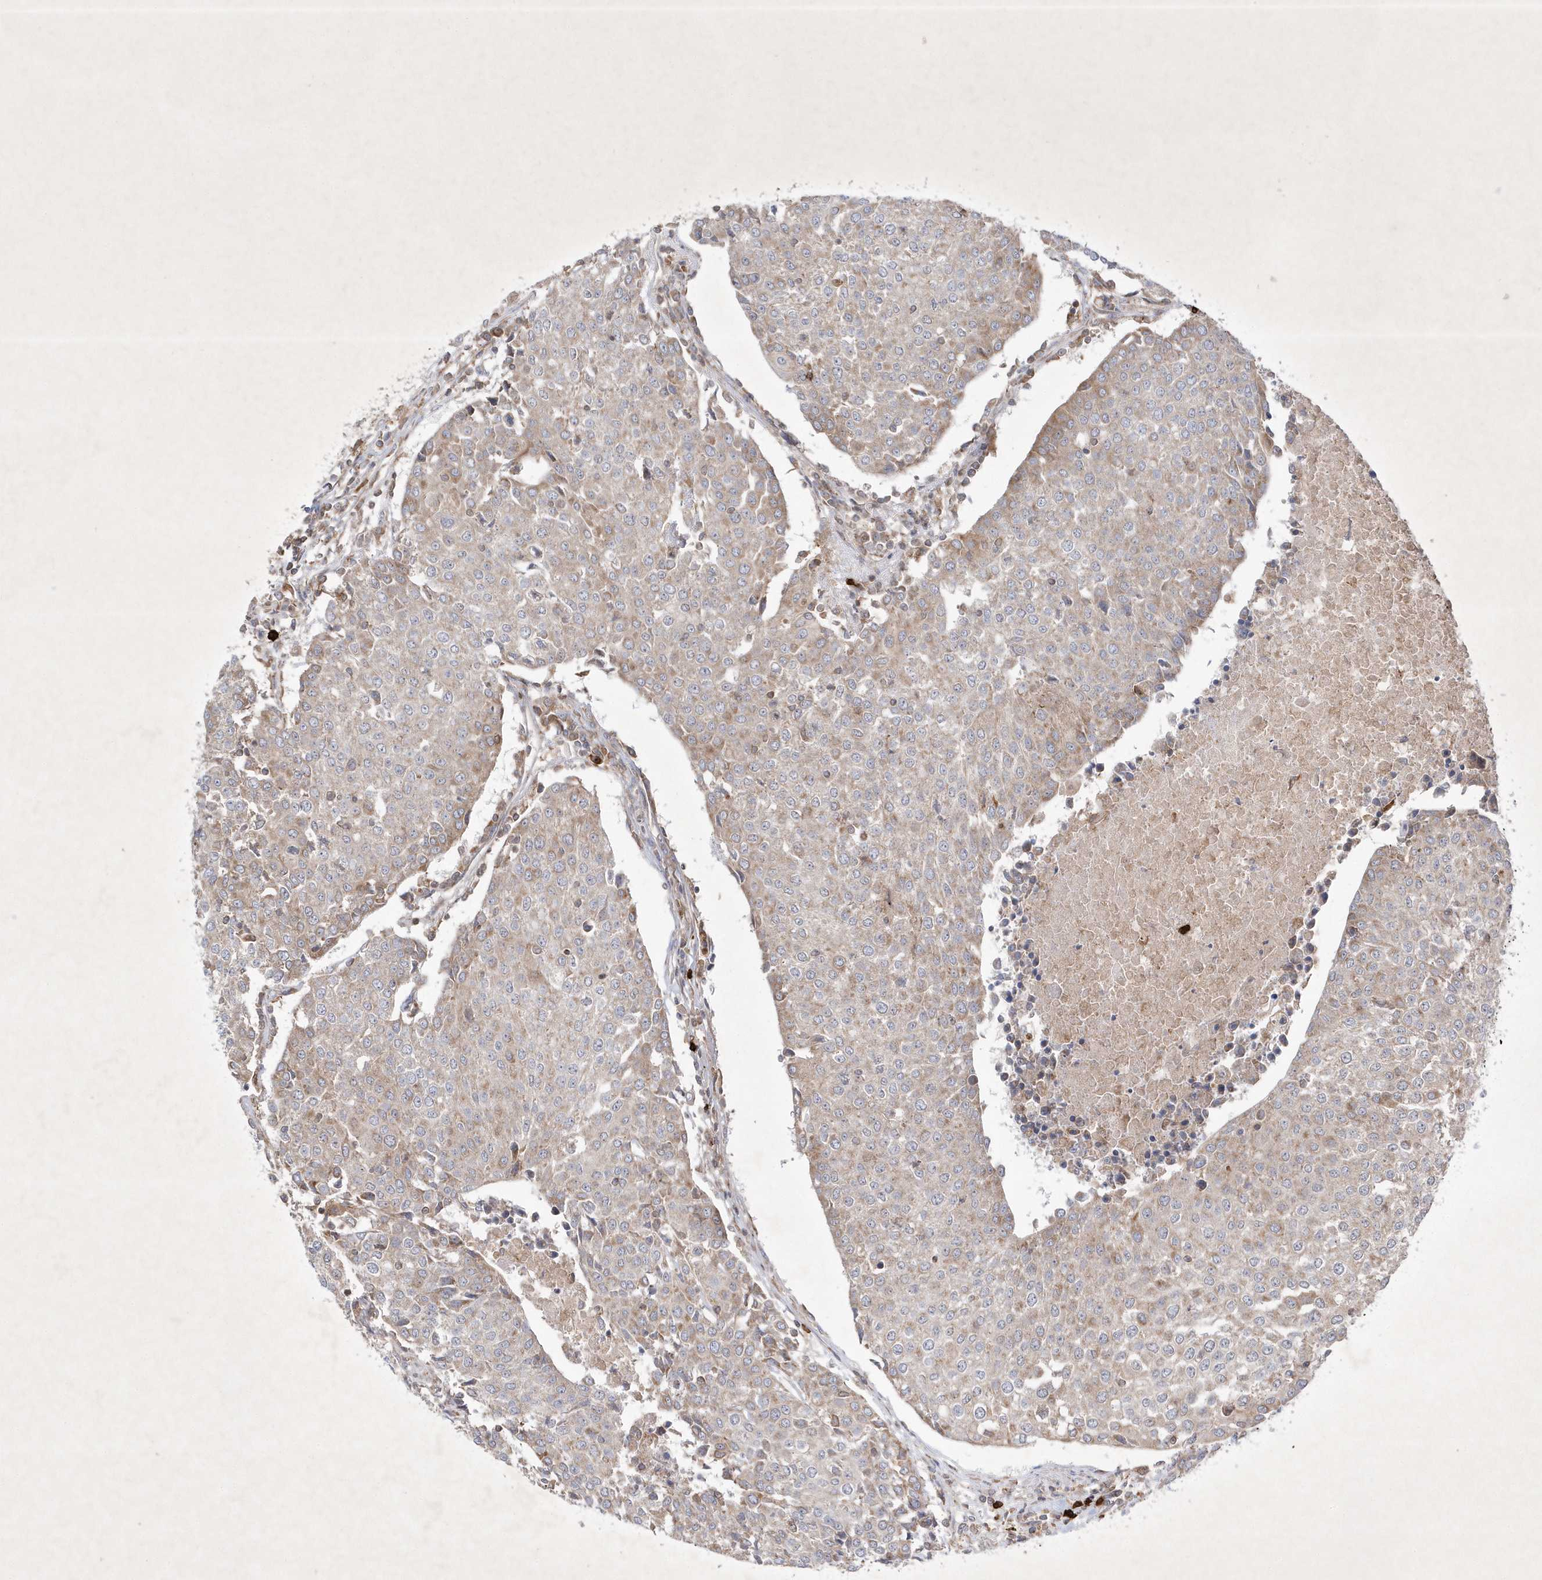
{"staining": {"intensity": "weak", "quantity": "25%-75%", "location": "cytoplasmic/membranous"}, "tissue": "urothelial cancer", "cell_type": "Tumor cells", "image_type": "cancer", "snomed": [{"axis": "morphology", "description": "Urothelial carcinoma, High grade"}, {"axis": "topography", "description": "Urinary bladder"}], "caption": "High-power microscopy captured an immunohistochemistry image of urothelial carcinoma (high-grade), revealing weak cytoplasmic/membranous positivity in approximately 25%-75% of tumor cells.", "gene": "OPA1", "patient": {"sex": "female", "age": 85}}